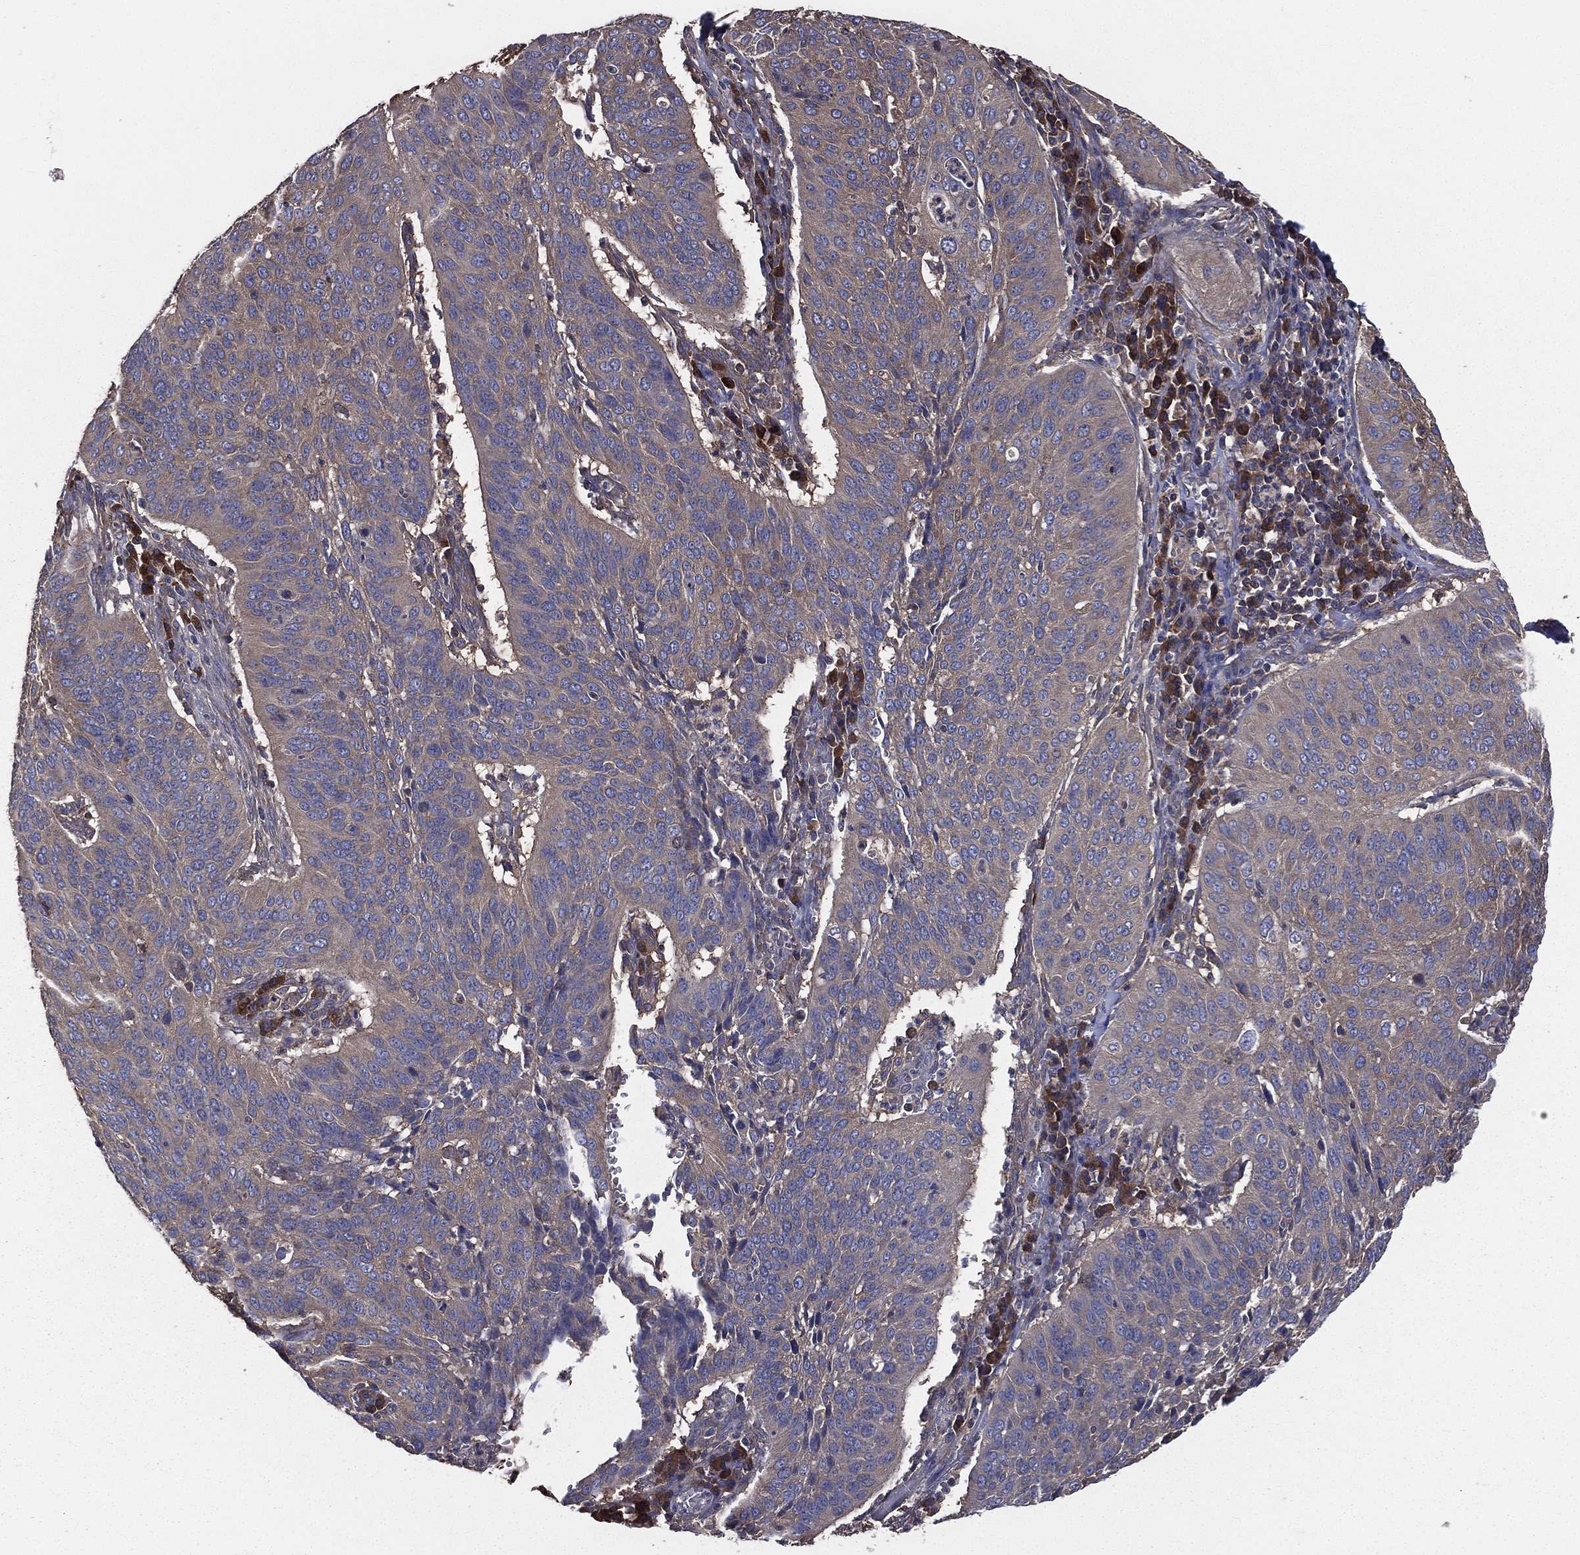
{"staining": {"intensity": "negative", "quantity": "none", "location": "none"}, "tissue": "cervical cancer", "cell_type": "Tumor cells", "image_type": "cancer", "snomed": [{"axis": "morphology", "description": "Normal tissue, NOS"}, {"axis": "morphology", "description": "Squamous cell carcinoma, NOS"}, {"axis": "topography", "description": "Cervix"}], "caption": "Tumor cells are negative for protein expression in human squamous cell carcinoma (cervical).", "gene": "SARS1", "patient": {"sex": "female", "age": 39}}